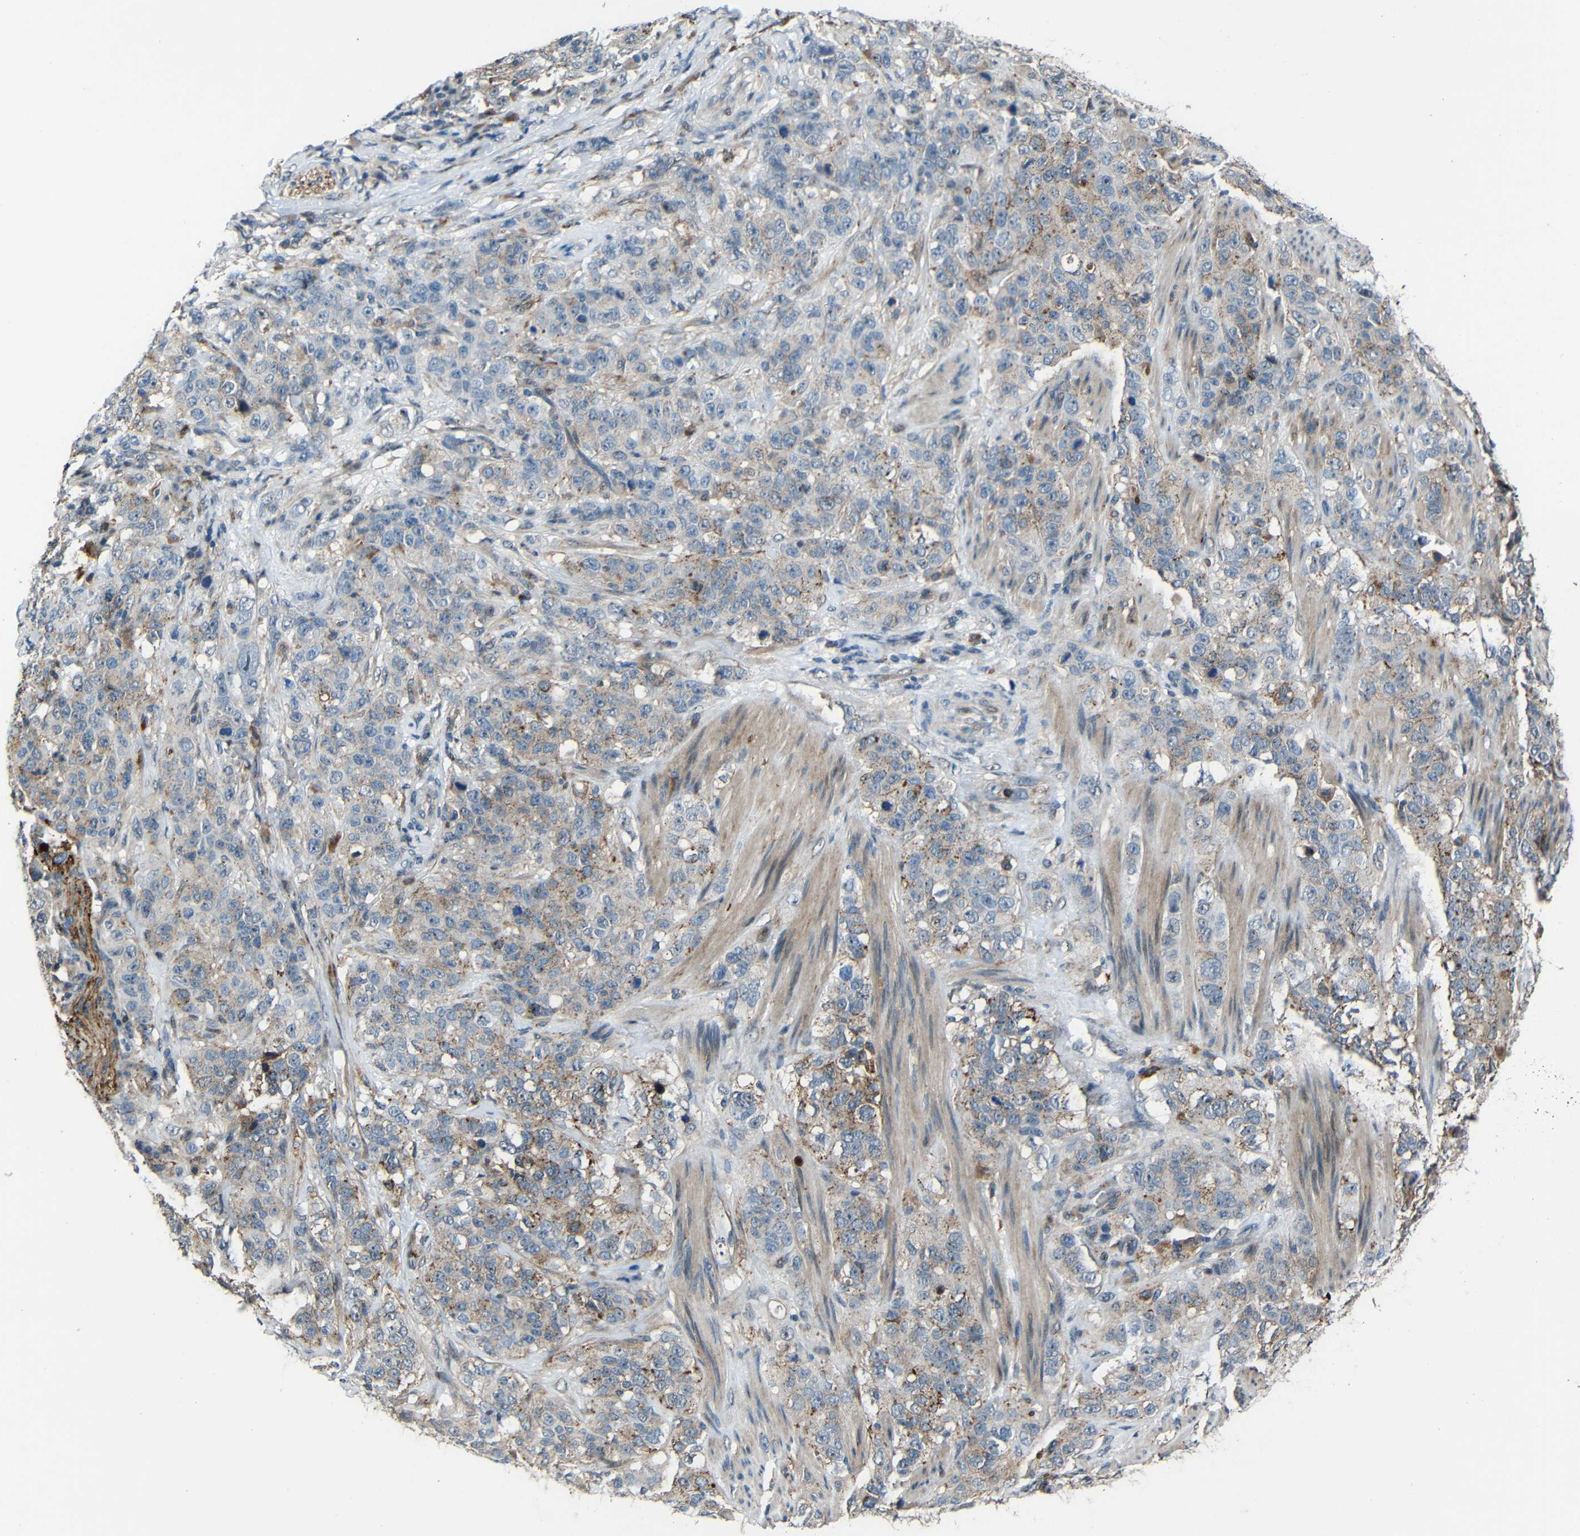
{"staining": {"intensity": "moderate", "quantity": ">75%", "location": "cytoplasmic/membranous"}, "tissue": "stomach cancer", "cell_type": "Tumor cells", "image_type": "cancer", "snomed": [{"axis": "morphology", "description": "Adenocarcinoma, NOS"}, {"axis": "topography", "description": "Stomach"}], "caption": "Brown immunohistochemical staining in human stomach cancer (adenocarcinoma) displays moderate cytoplasmic/membranous staining in approximately >75% of tumor cells.", "gene": "DNAJC5", "patient": {"sex": "male", "age": 48}}